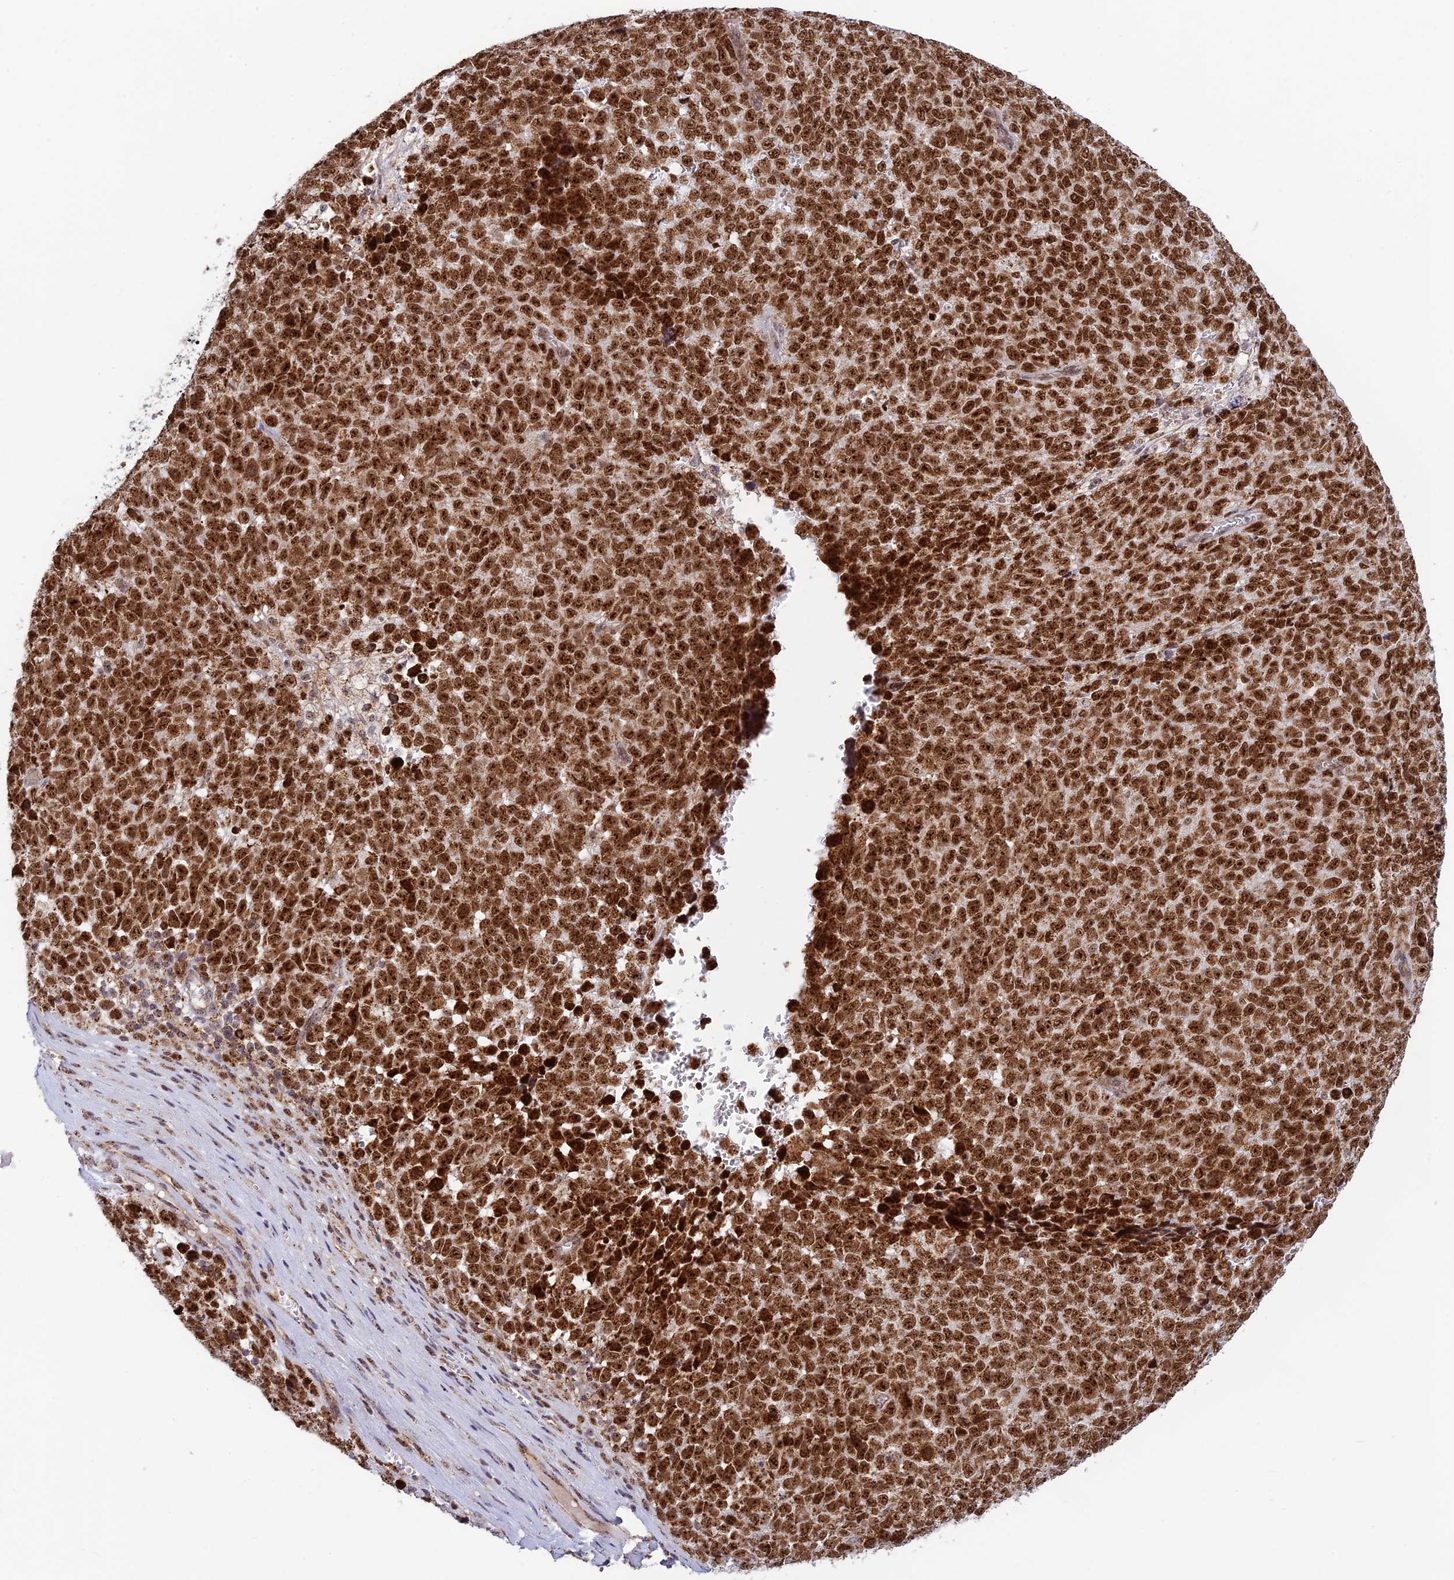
{"staining": {"intensity": "strong", "quantity": ">75%", "location": "cytoplasmic/membranous,nuclear"}, "tissue": "melanoma", "cell_type": "Tumor cells", "image_type": "cancer", "snomed": [{"axis": "morphology", "description": "Malignant melanoma, NOS"}, {"axis": "topography", "description": "Nose, NOS"}], "caption": "A brown stain labels strong cytoplasmic/membranous and nuclear positivity of a protein in malignant melanoma tumor cells. Immunohistochemistry (ihc) stains the protein of interest in brown and the nuclei are stained blue.", "gene": "POLR1G", "patient": {"sex": "female", "age": 48}}